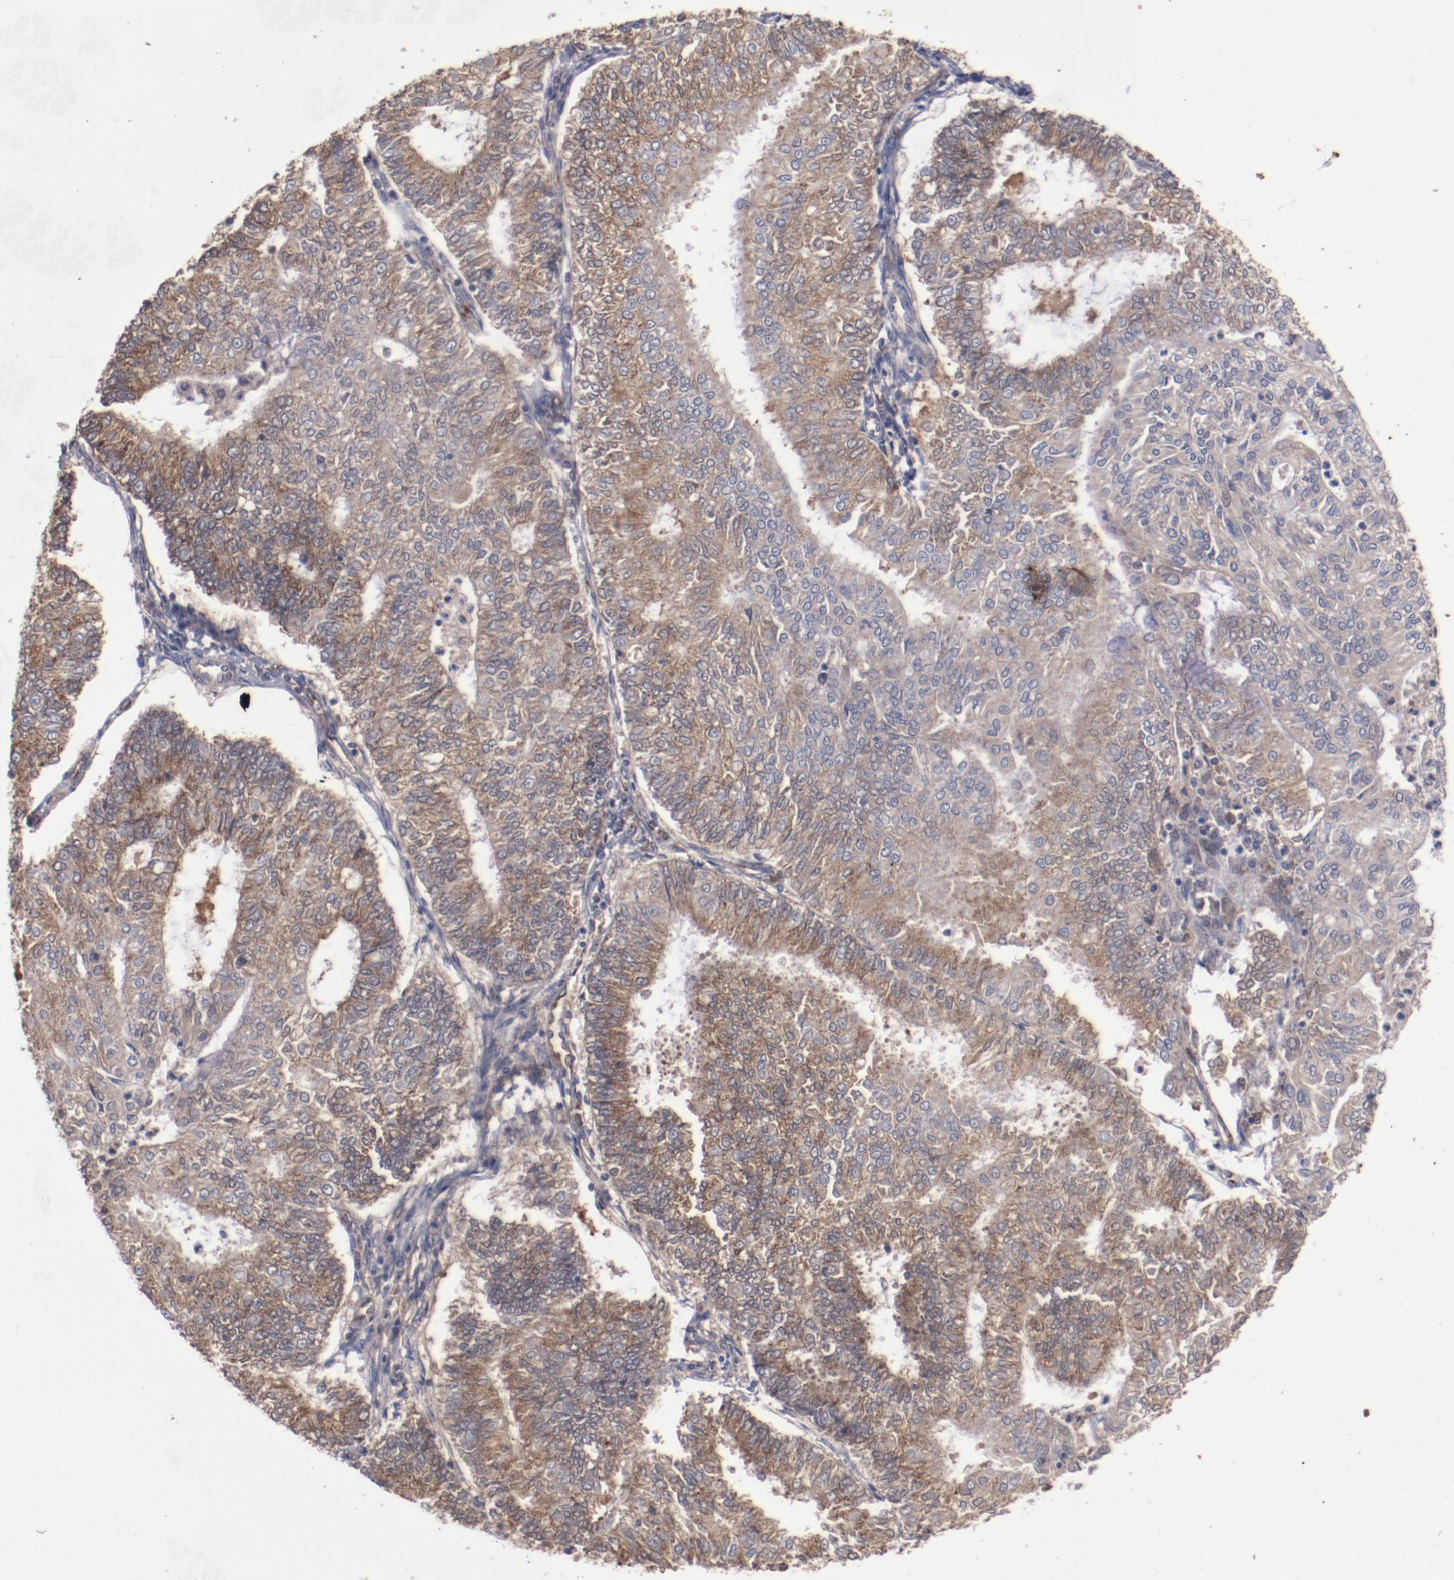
{"staining": {"intensity": "moderate", "quantity": ">75%", "location": "cytoplasmic/membranous"}, "tissue": "endometrial cancer", "cell_type": "Tumor cells", "image_type": "cancer", "snomed": [{"axis": "morphology", "description": "Adenocarcinoma, NOS"}, {"axis": "topography", "description": "Endometrium"}], "caption": "Immunohistochemistry (IHC) staining of endometrial cancer (adenocarcinoma), which exhibits medium levels of moderate cytoplasmic/membranous staining in approximately >75% of tumor cells indicating moderate cytoplasmic/membranous protein positivity. The staining was performed using DAB (brown) for protein detection and nuclei were counterstained in hematoxylin (blue).", "gene": "DIPK2B", "patient": {"sex": "female", "age": 59}}